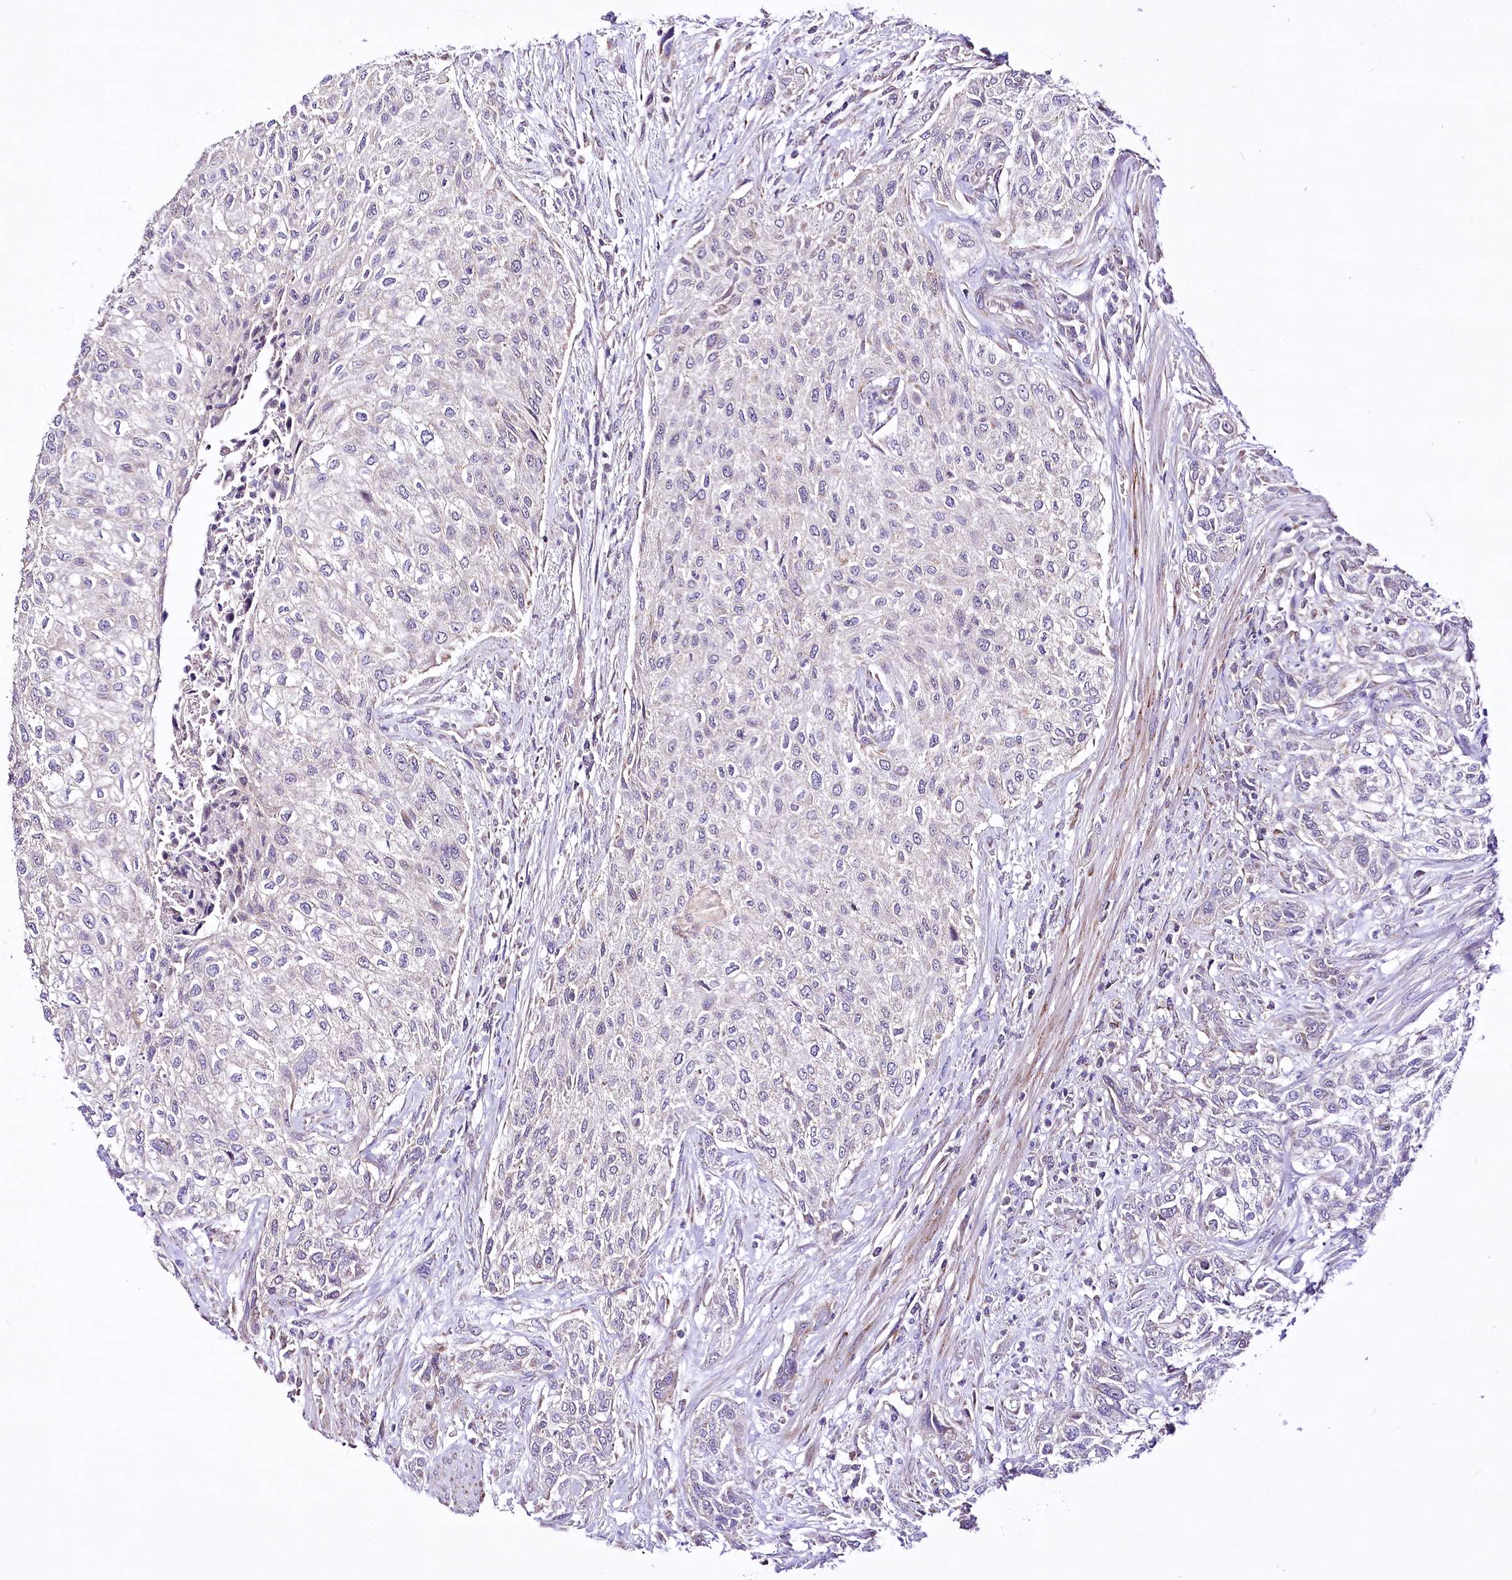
{"staining": {"intensity": "negative", "quantity": "none", "location": "none"}, "tissue": "urothelial cancer", "cell_type": "Tumor cells", "image_type": "cancer", "snomed": [{"axis": "morphology", "description": "Normal tissue, NOS"}, {"axis": "morphology", "description": "Urothelial carcinoma, NOS"}, {"axis": "topography", "description": "Urinary bladder"}, {"axis": "topography", "description": "Peripheral nerve tissue"}], "caption": "Immunohistochemistry (IHC) of transitional cell carcinoma displays no staining in tumor cells.", "gene": "ATE1", "patient": {"sex": "male", "age": 35}}